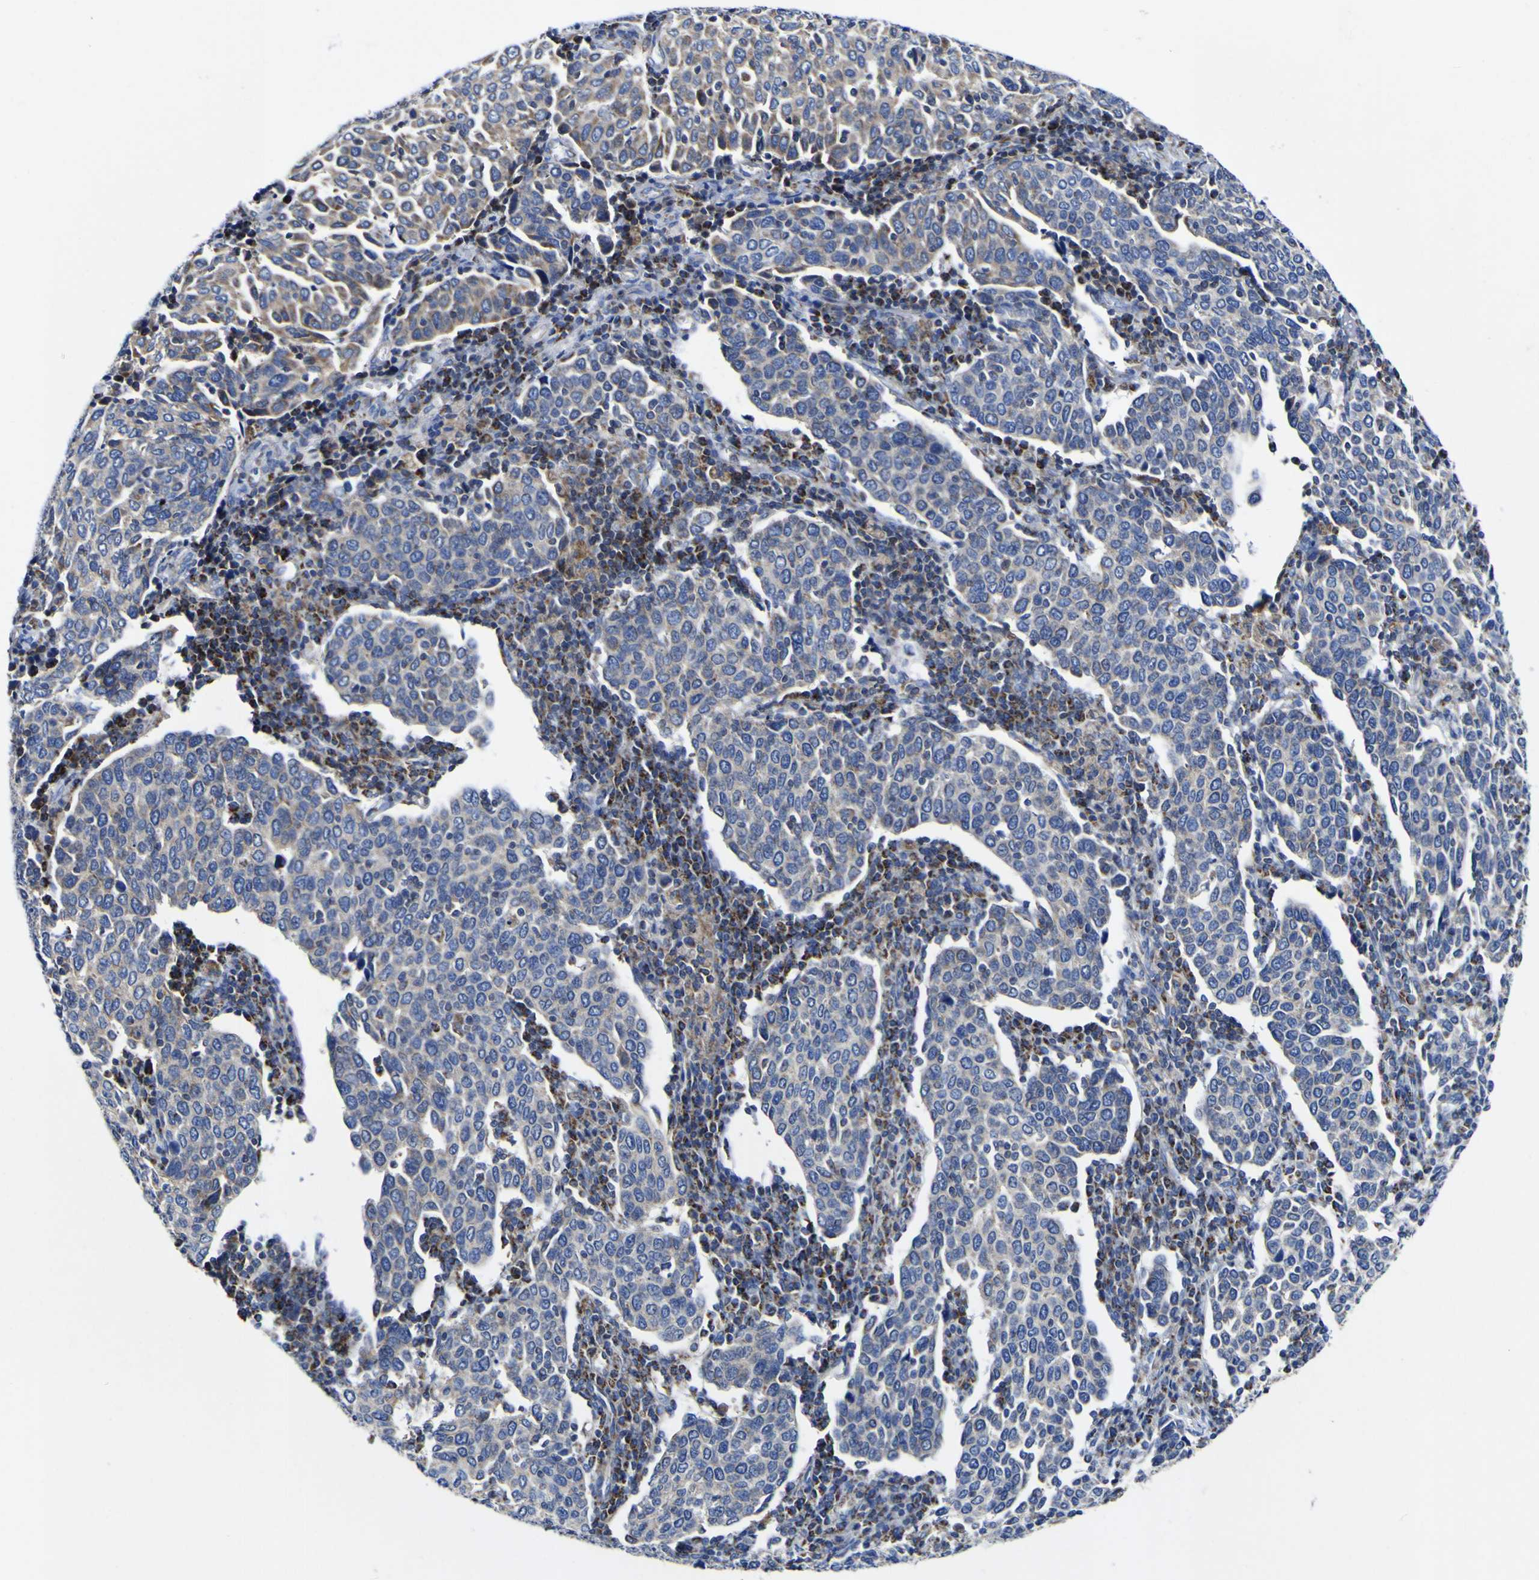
{"staining": {"intensity": "moderate", "quantity": "25%-75%", "location": "cytoplasmic/membranous"}, "tissue": "cervical cancer", "cell_type": "Tumor cells", "image_type": "cancer", "snomed": [{"axis": "morphology", "description": "Squamous cell carcinoma, NOS"}, {"axis": "topography", "description": "Cervix"}], "caption": "A micrograph of human squamous cell carcinoma (cervical) stained for a protein displays moderate cytoplasmic/membranous brown staining in tumor cells.", "gene": "CCDC90B", "patient": {"sex": "female", "age": 40}}